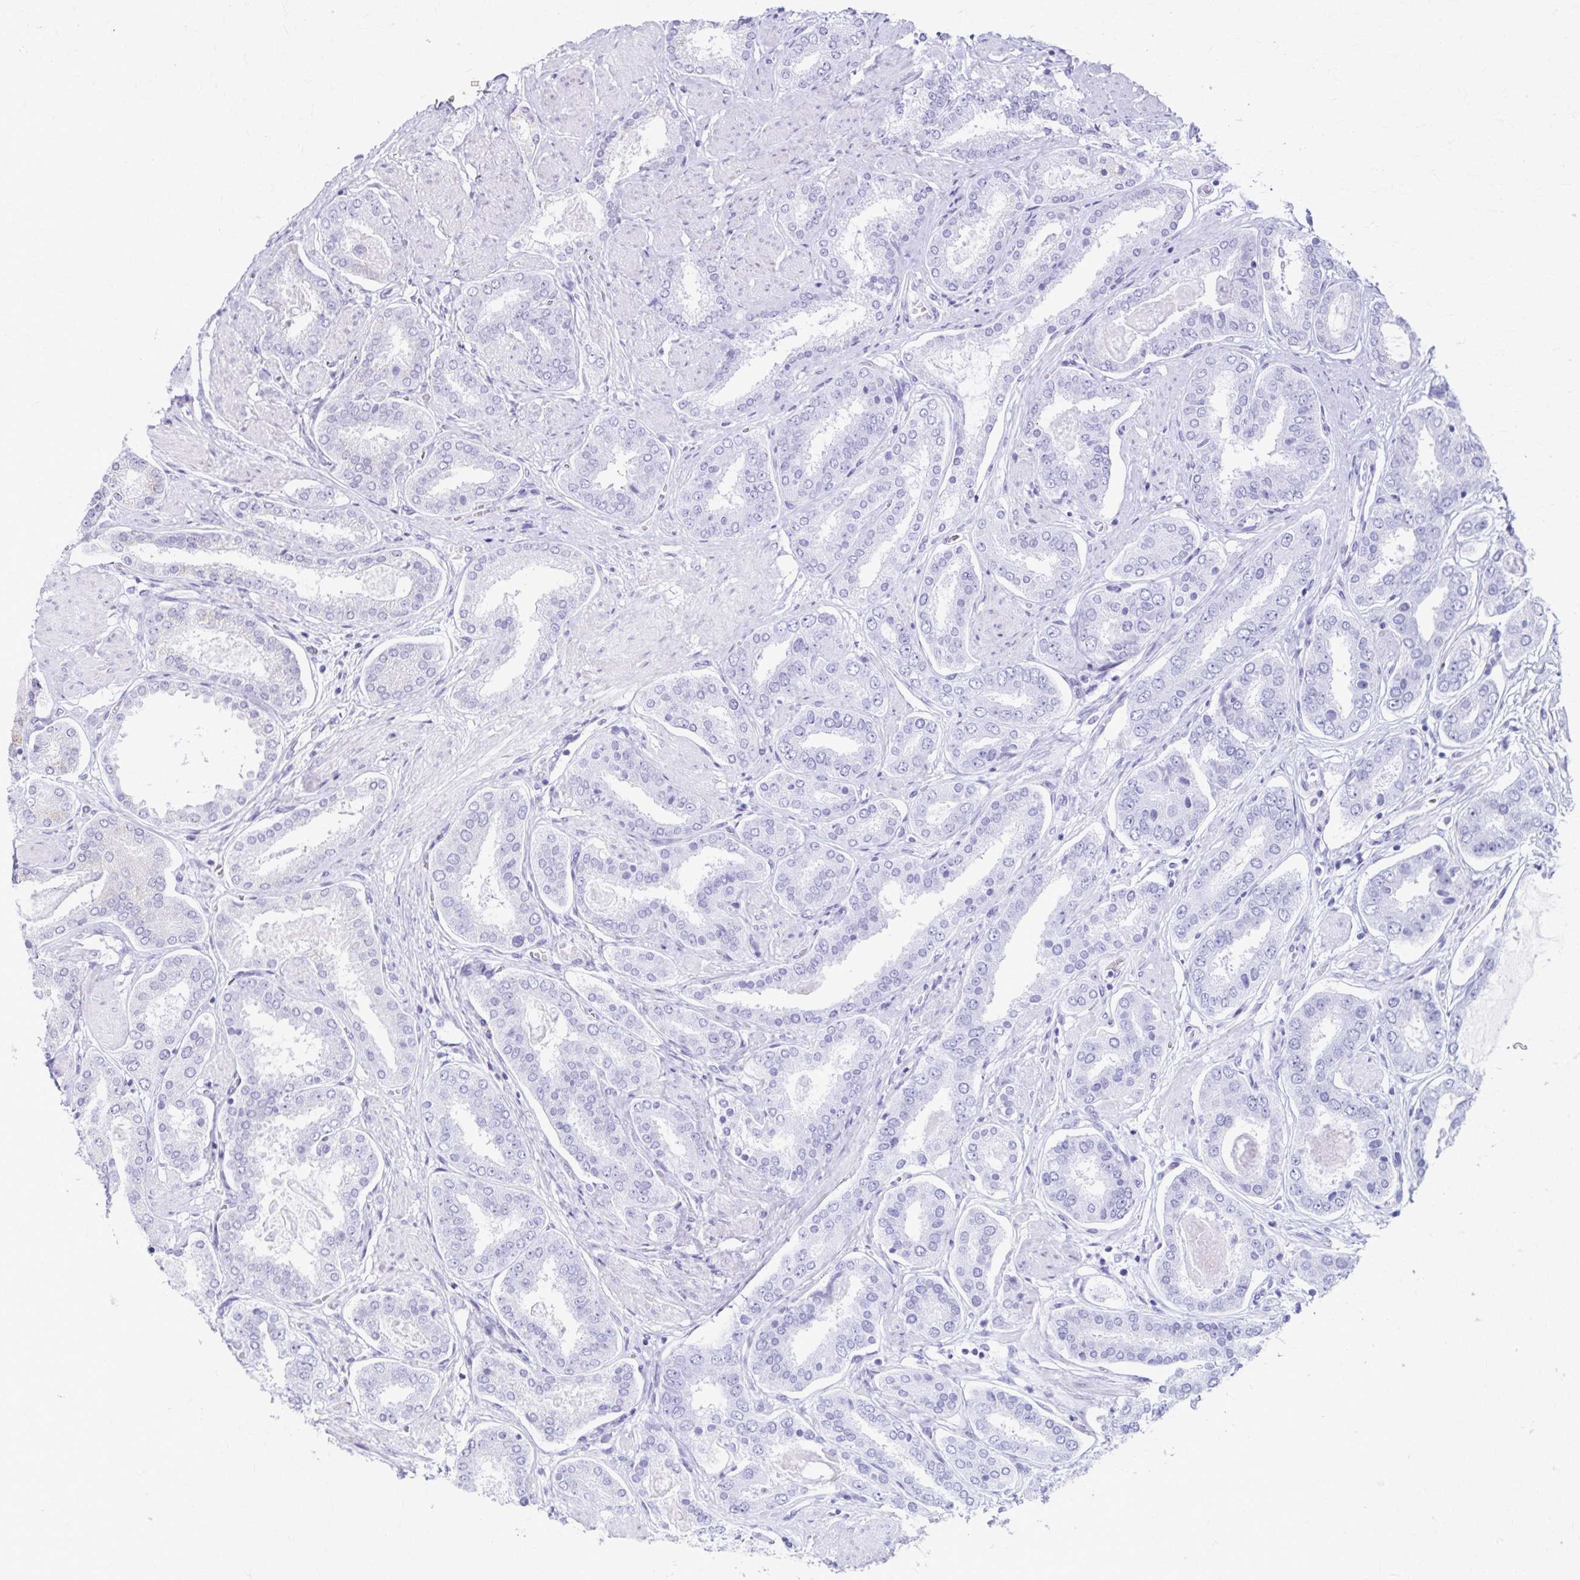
{"staining": {"intensity": "weak", "quantity": "<25%", "location": "cytoplasmic/membranous"}, "tissue": "prostate cancer", "cell_type": "Tumor cells", "image_type": "cancer", "snomed": [{"axis": "morphology", "description": "Adenocarcinoma, High grade"}, {"axis": "topography", "description": "Prostate"}], "caption": "Tumor cells are negative for brown protein staining in prostate adenocarcinoma (high-grade). Brightfield microscopy of IHC stained with DAB (3,3'-diaminobenzidine) (brown) and hematoxylin (blue), captured at high magnification.", "gene": "MCFD2", "patient": {"sex": "male", "age": 63}}